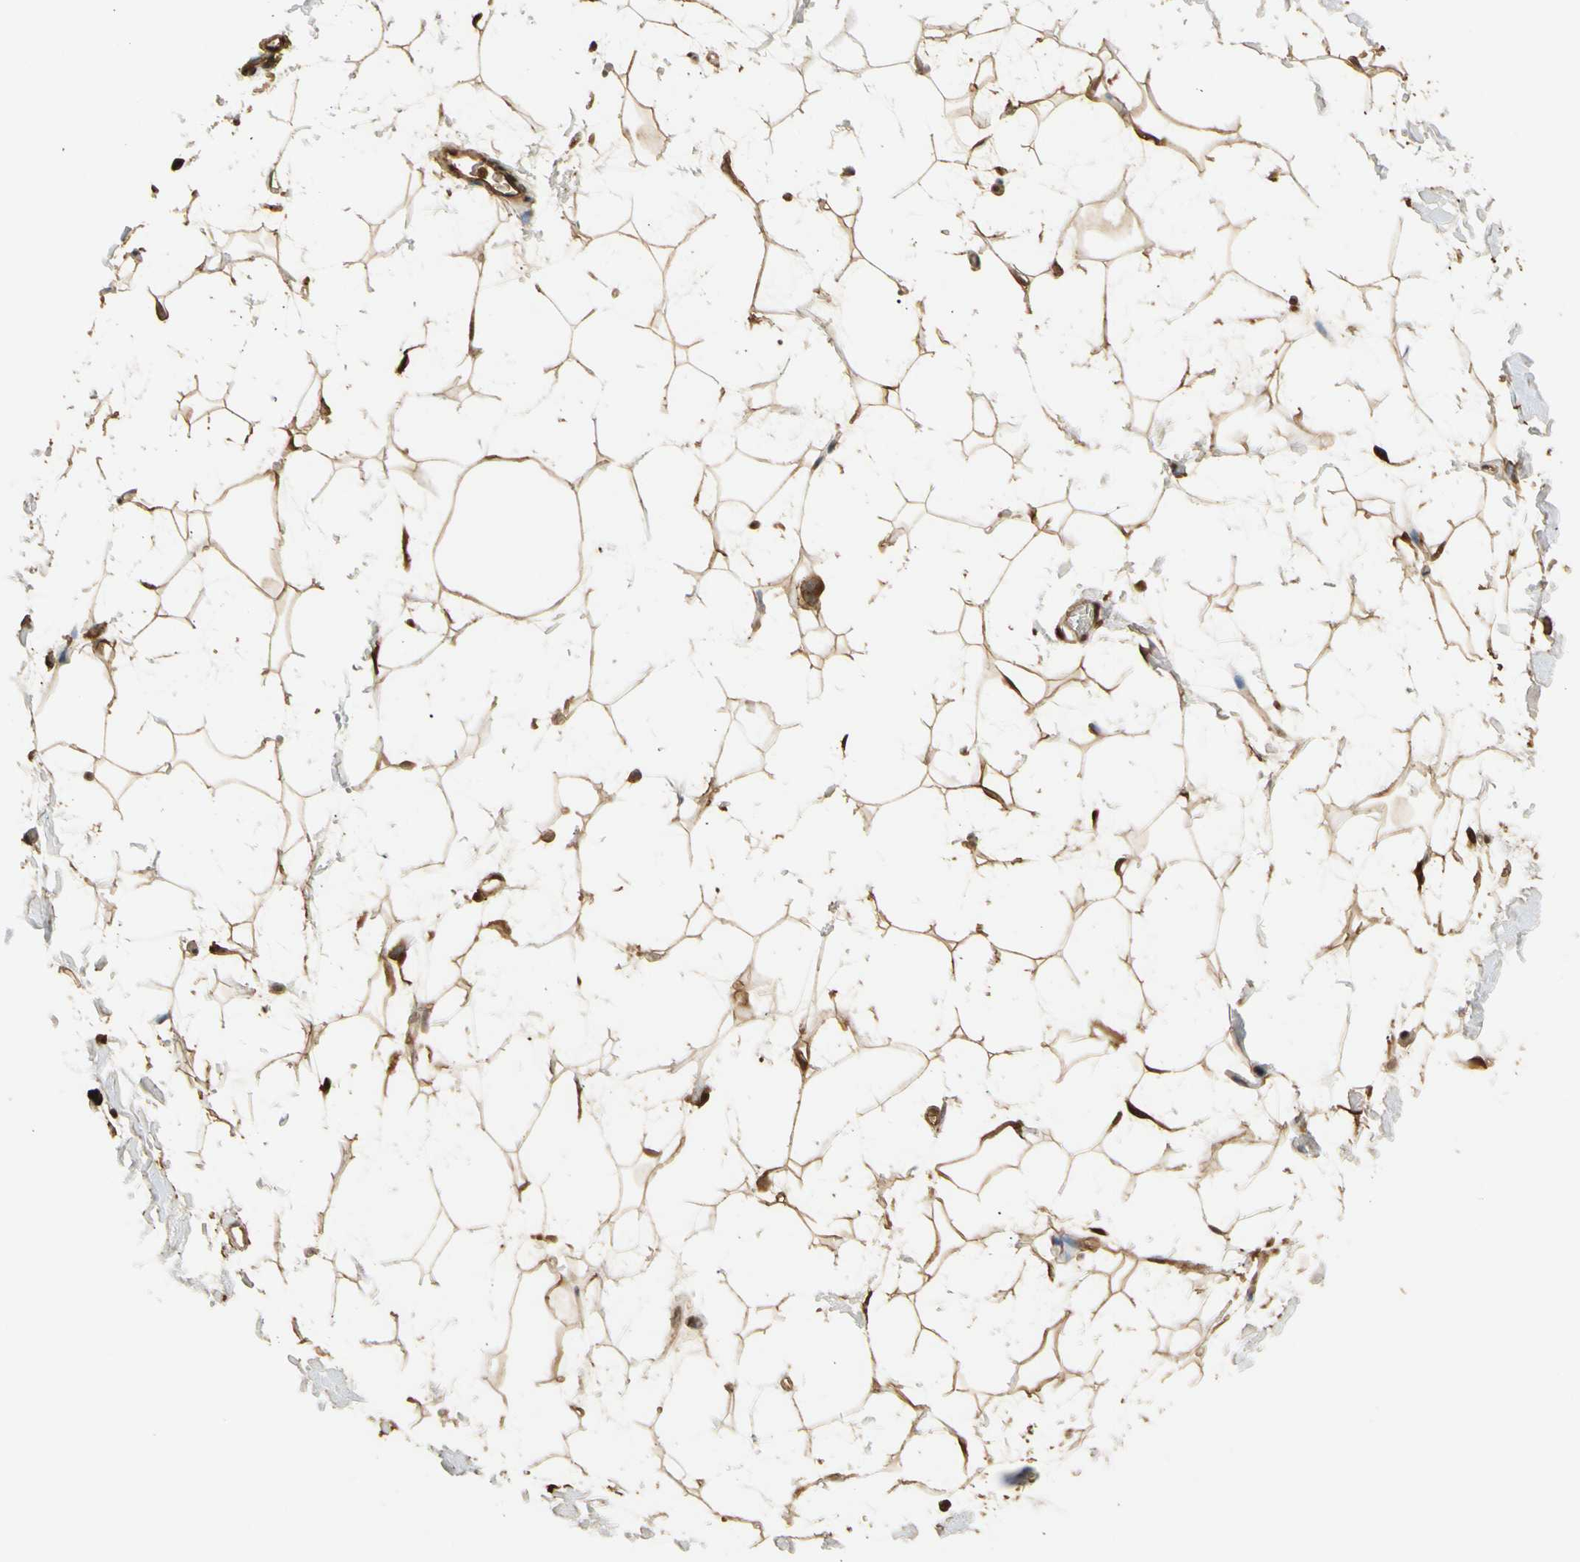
{"staining": {"intensity": "moderate", "quantity": ">75%", "location": "cytoplasmic/membranous"}, "tissue": "adipose tissue", "cell_type": "Adipocytes", "image_type": "normal", "snomed": [{"axis": "morphology", "description": "Normal tissue, NOS"}, {"axis": "topography", "description": "Soft tissue"}], "caption": "Immunohistochemical staining of unremarkable human adipose tissue exhibits moderate cytoplasmic/membranous protein positivity in approximately >75% of adipocytes. (Stains: DAB (3,3'-diaminobenzidine) in brown, nuclei in blue, Microscopy: brightfield microscopy at high magnification).", "gene": "S100A6", "patient": {"sex": "male", "age": 72}}